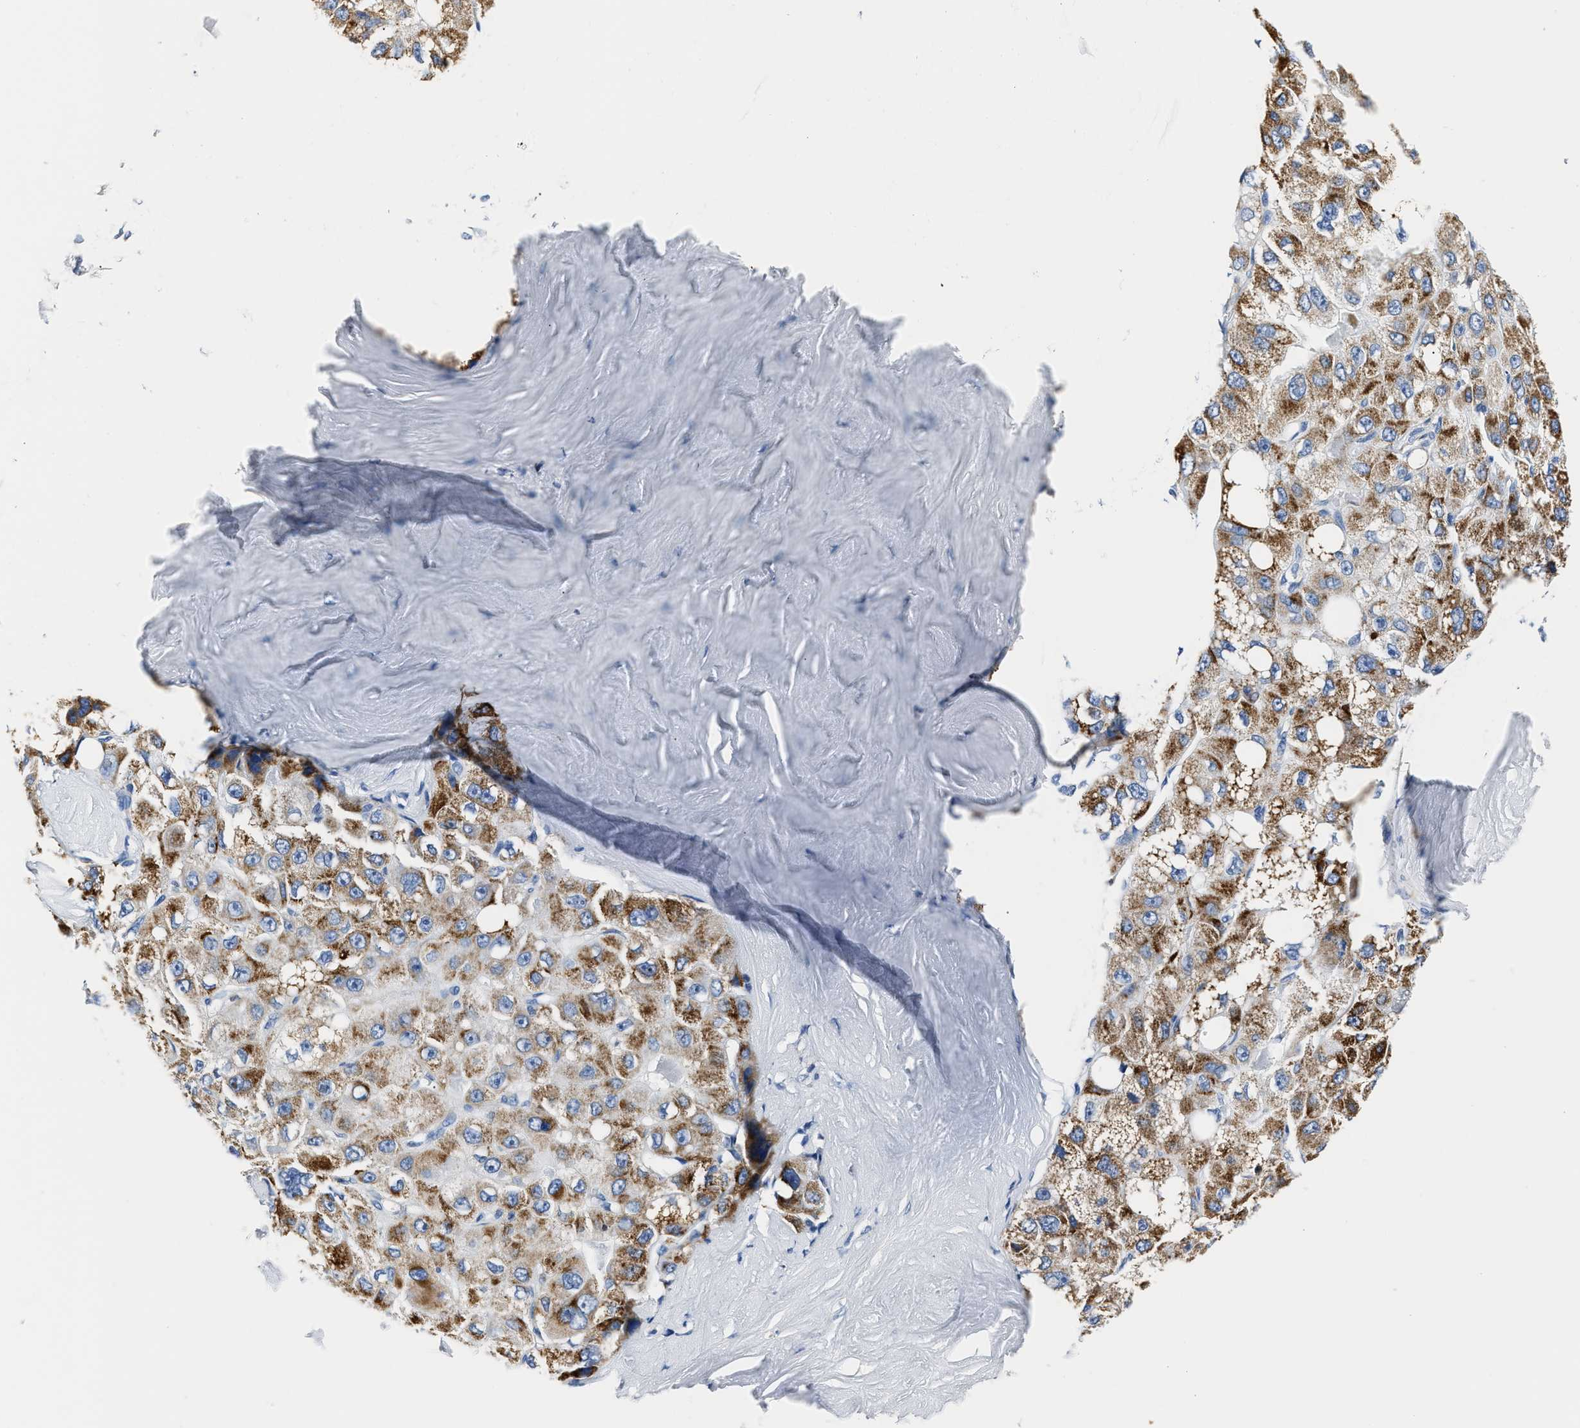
{"staining": {"intensity": "strong", "quantity": ">75%", "location": "cytoplasmic/membranous"}, "tissue": "liver cancer", "cell_type": "Tumor cells", "image_type": "cancer", "snomed": [{"axis": "morphology", "description": "Carcinoma, Hepatocellular, NOS"}, {"axis": "topography", "description": "Liver"}], "caption": "About >75% of tumor cells in liver hepatocellular carcinoma show strong cytoplasmic/membranous protein staining as visualized by brown immunohistochemical staining.", "gene": "AMACR", "patient": {"sex": "male", "age": 80}}